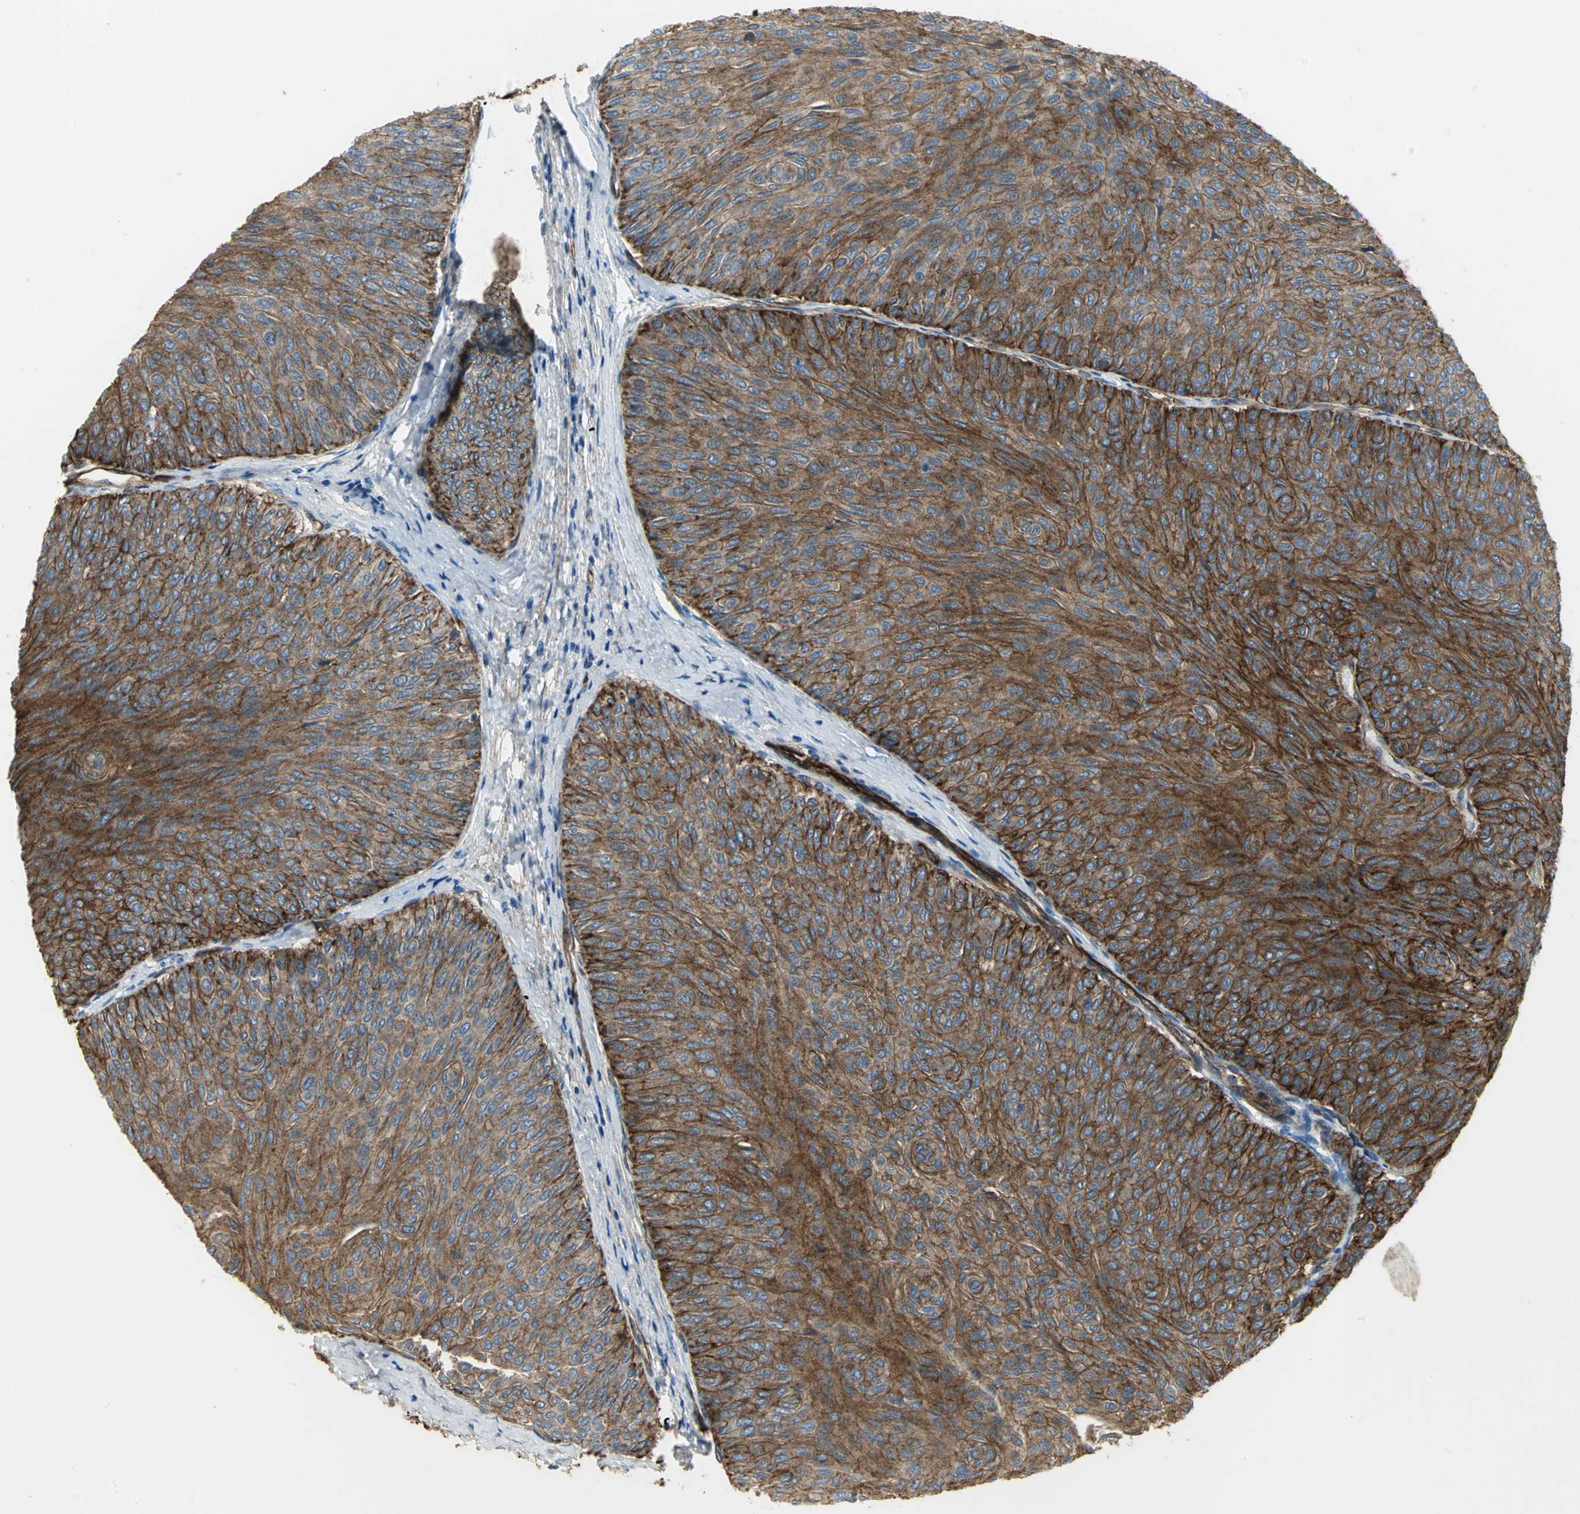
{"staining": {"intensity": "strong", "quantity": ">75%", "location": "cytoplasmic/membranous"}, "tissue": "urothelial cancer", "cell_type": "Tumor cells", "image_type": "cancer", "snomed": [{"axis": "morphology", "description": "Urothelial carcinoma, Low grade"}, {"axis": "topography", "description": "Urinary bladder"}], "caption": "This photomicrograph reveals immunohistochemistry (IHC) staining of human urothelial cancer, with high strong cytoplasmic/membranous positivity in approximately >75% of tumor cells.", "gene": "FLNB", "patient": {"sex": "male", "age": 78}}